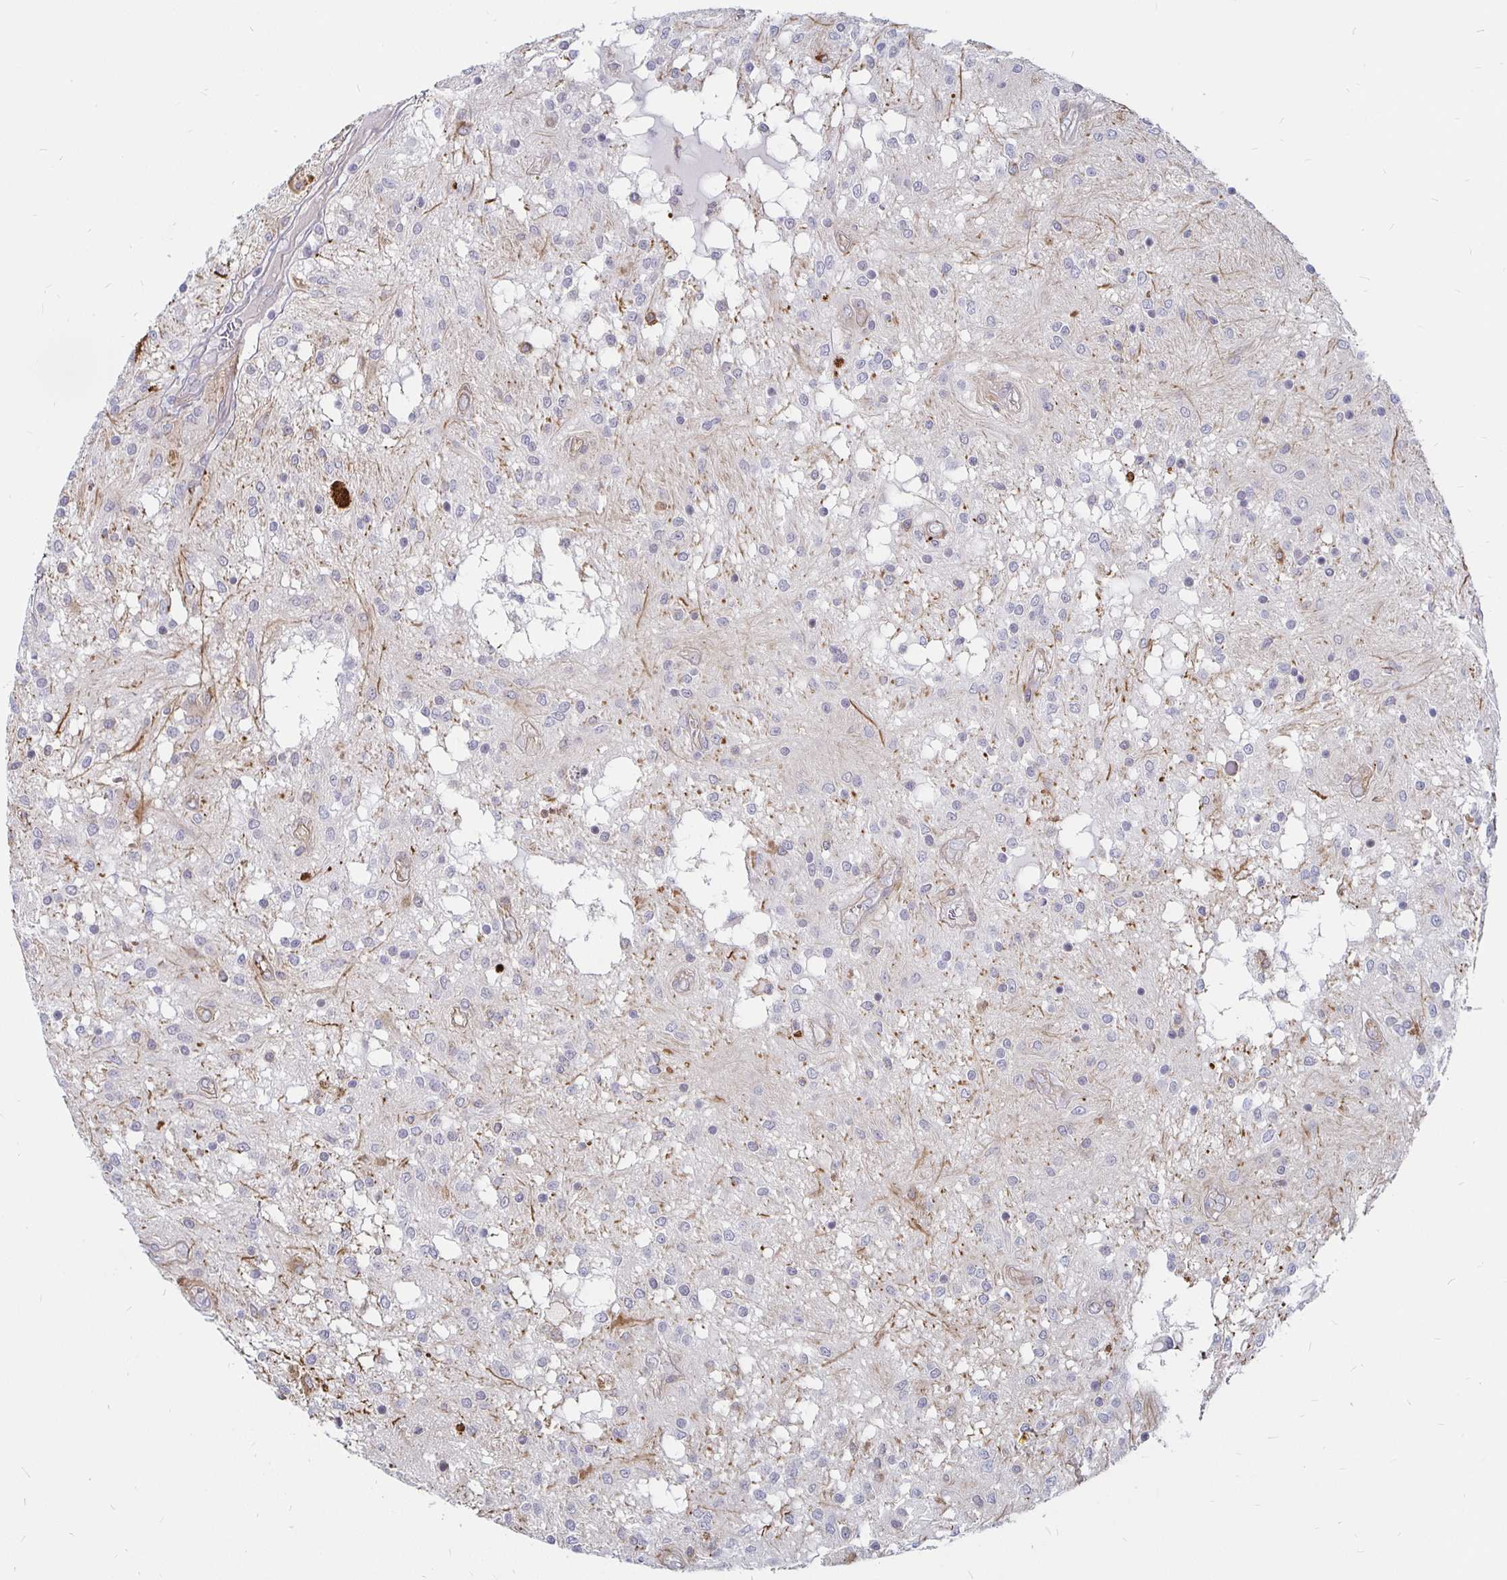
{"staining": {"intensity": "negative", "quantity": "none", "location": "none"}, "tissue": "glioma", "cell_type": "Tumor cells", "image_type": "cancer", "snomed": [{"axis": "morphology", "description": "Glioma, malignant, Low grade"}, {"axis": "topography", "description": "Cerebellum"}], "caption": "Image shows no protein expression in tumor cells of malignant low-grade glioma tissue.", "gene": "CCDC85A", "patient": {"sex": "female", "age": 14}}